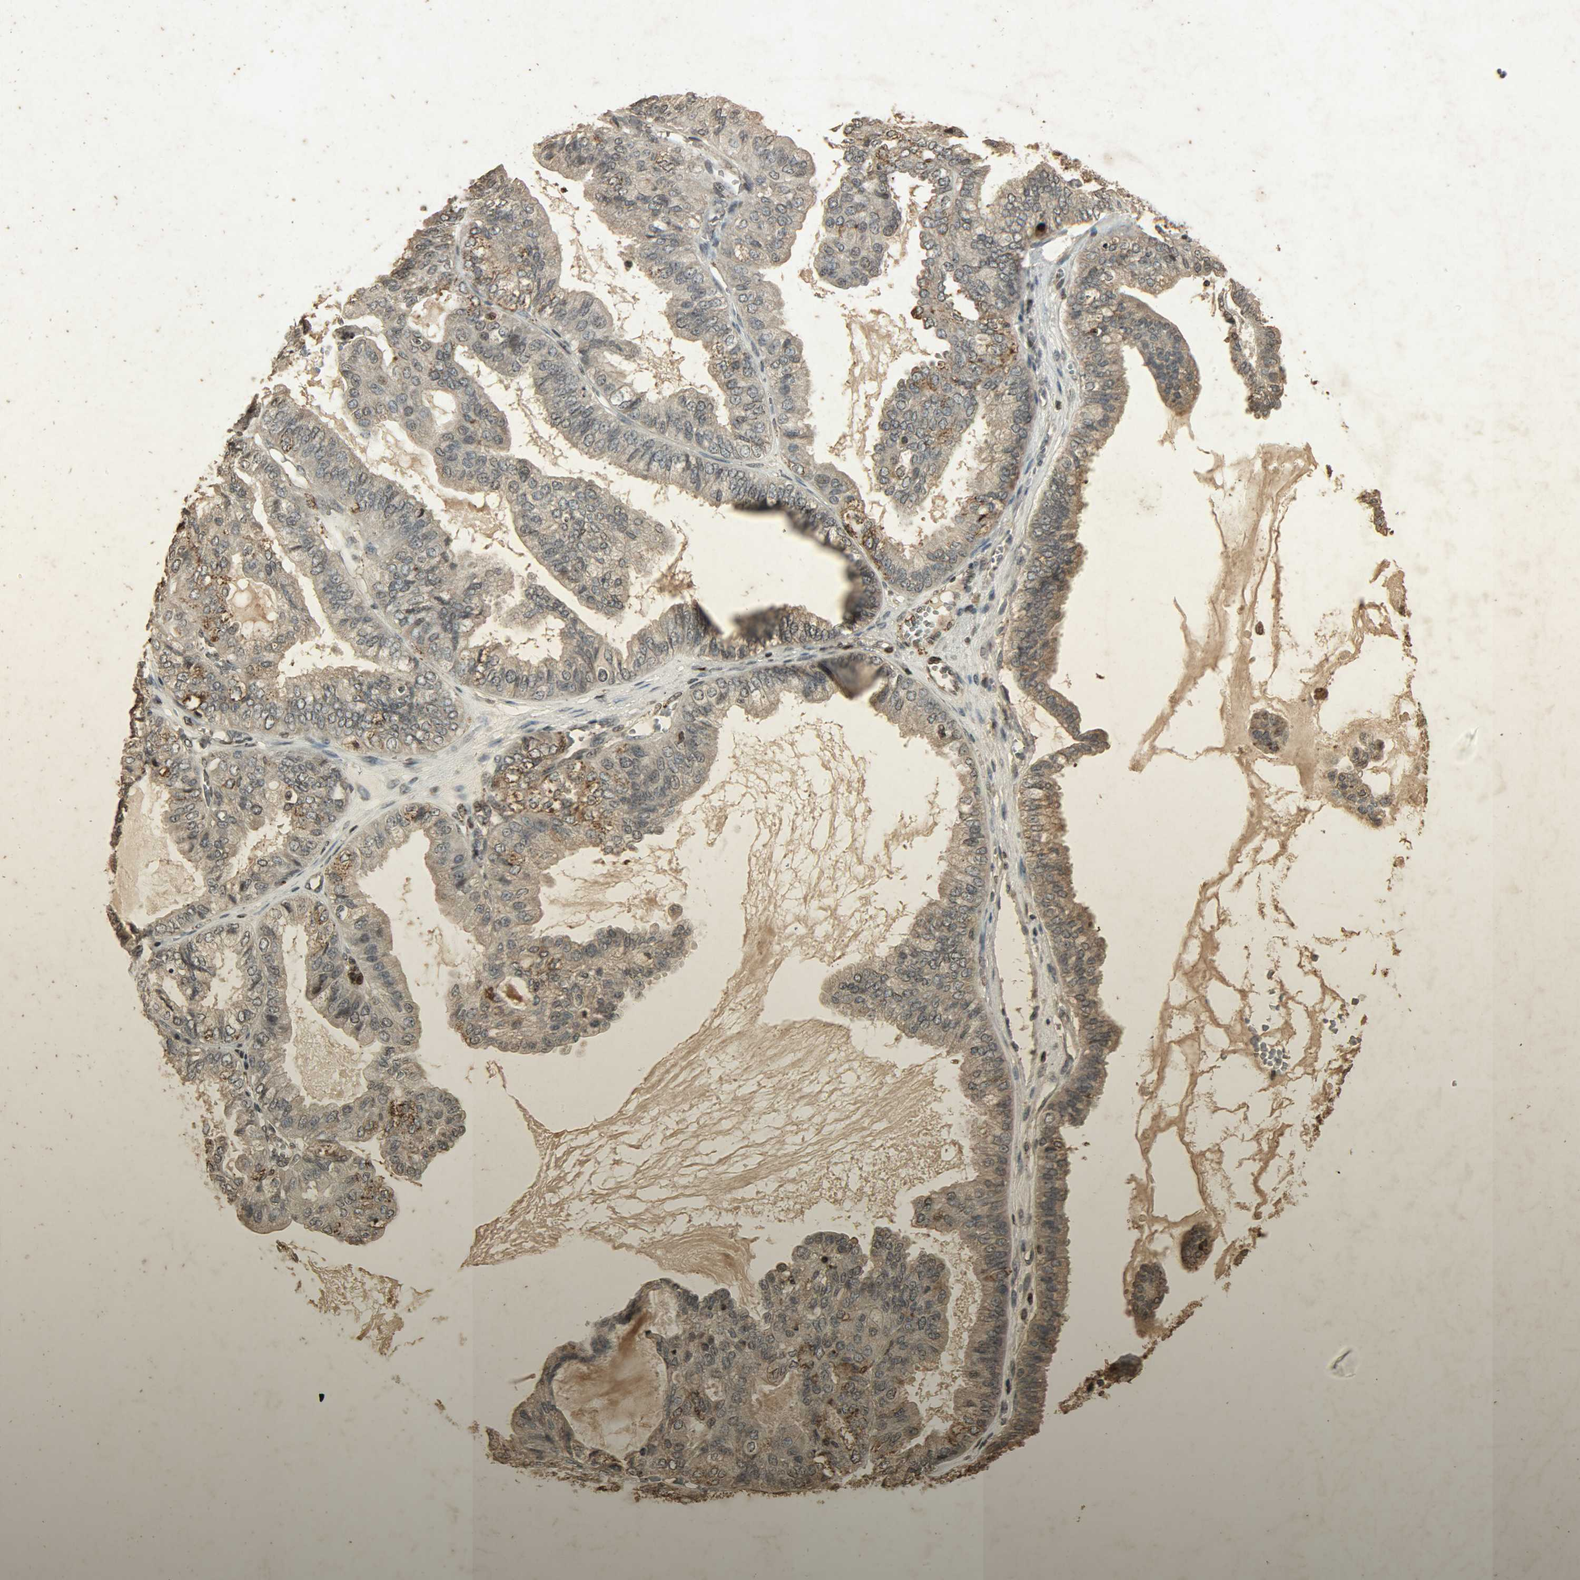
{"staining": {"intensity": "weak", "quantity": ">75%", "location": "cytoplasmic/membranous,nuclear"}, "tissue": "ovarian cancer", "cell_type": "Tumor cells", "image_type": "cancer", "snomed": [{"axis": "morphology", "description": "Carcinoma, NOS"}, {"axis": "morphology", "description": "Carcinoma, endometroid"}, {"axis": "topography", "description": "Ovary"}], "caption": "The micrograph exhibits a brown stain indicating the presence of a protein in the cytoplasmic/membranous and nuclear of tumor cells in carcinoma (ovarian). The staining was performed using DAB (3,3'-diaminobenzidine) to visualize the protein expression in brown, while the nuclei were stained in blue with hematoxylin (Magnification: 20x).", "gene": "PPP3R1", "patient": {"sex": "female", "age": 50}}